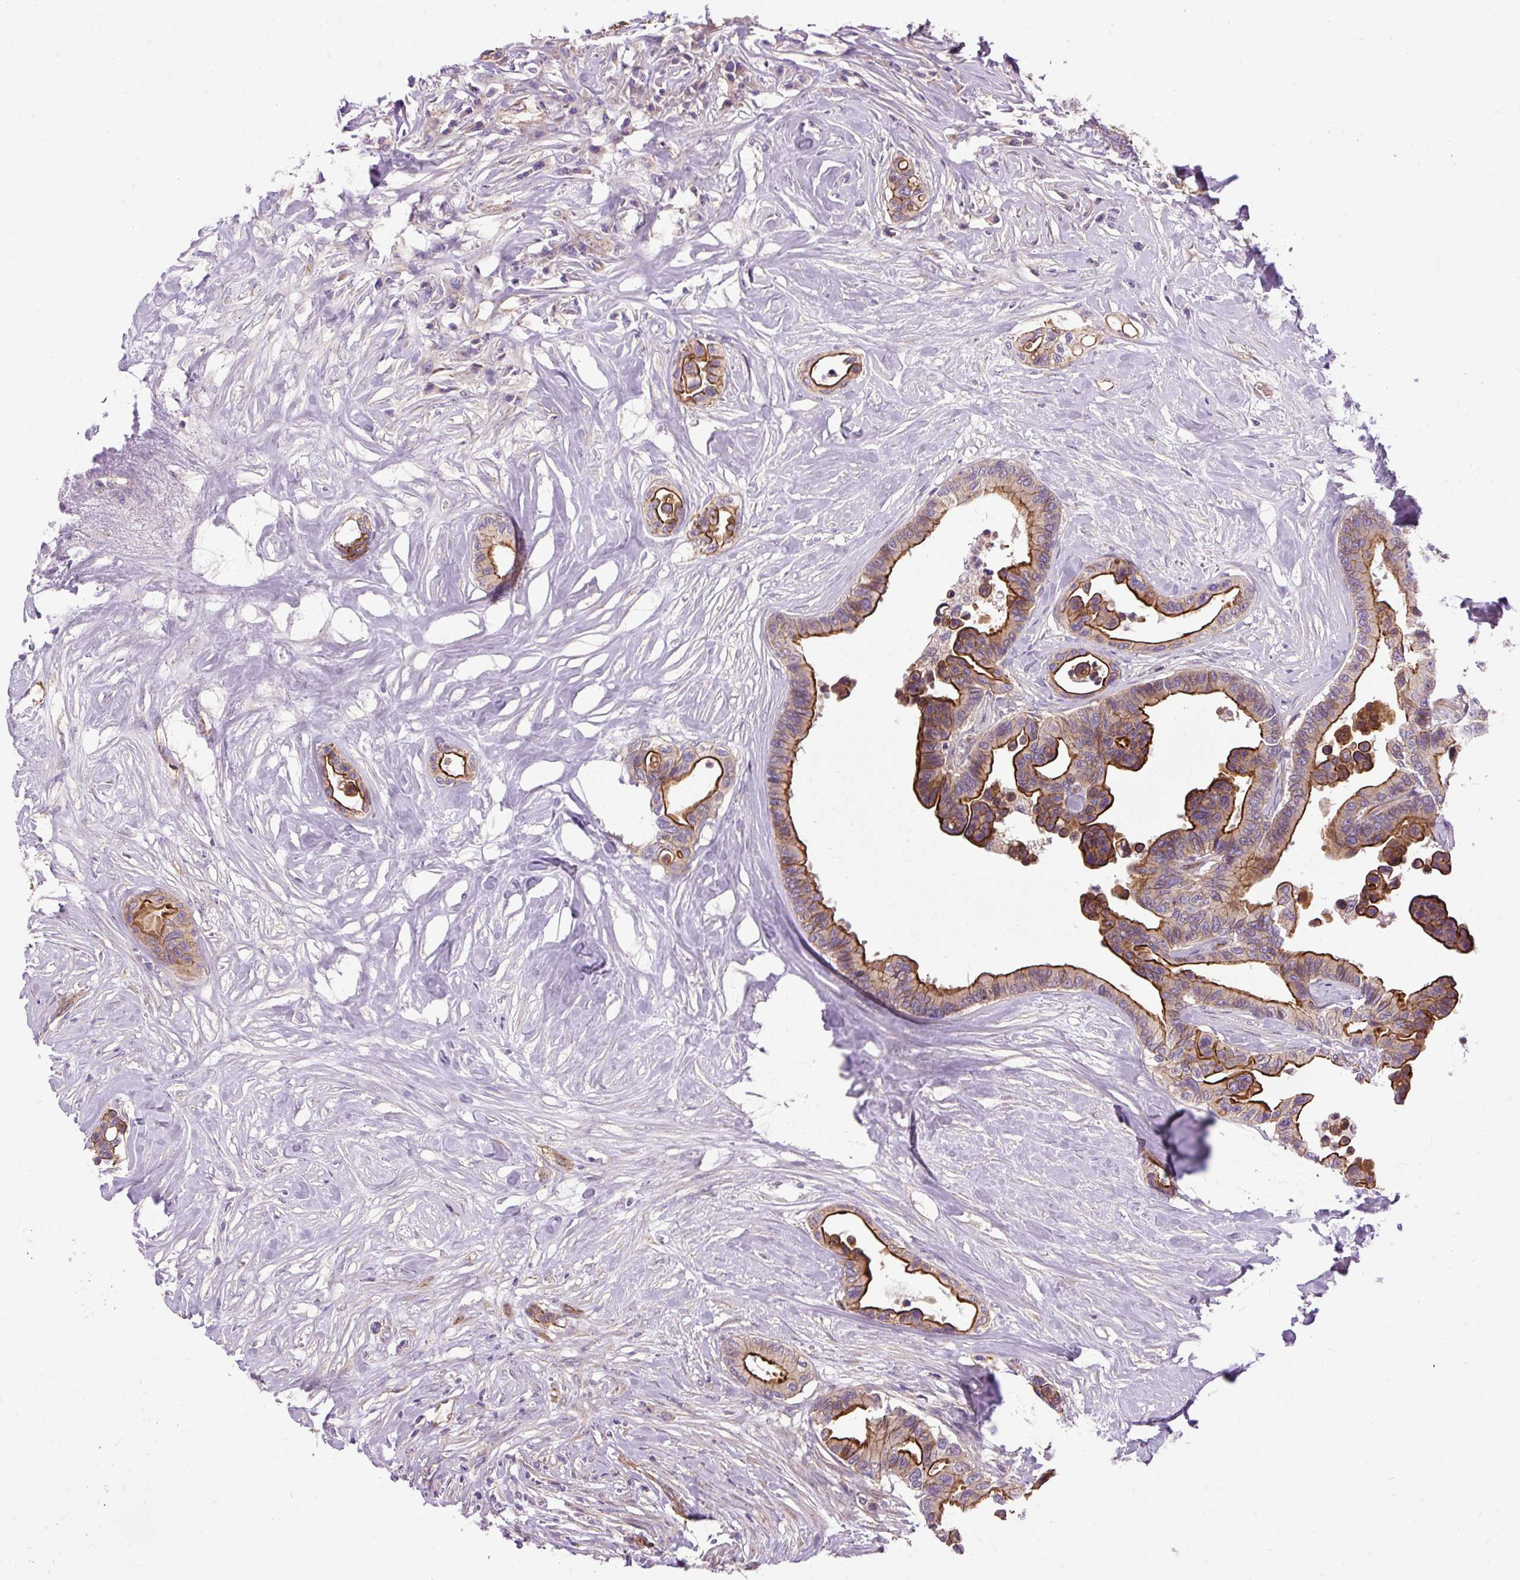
{"staining": {"intensity": "strong", "quantity": ">75%", "location": "cytoplasmic/membranous"}, "tissue": "colorectal cancer", "cell_type": "Tumor cells", "image_type": "cancer", "snomed": [{"axis": "morphology", "description": "Normal tissue, NOS"}, {"axis": "morphology", "description": "Adenocarcinoma, NOS"}, {"axis": "topography", "description": "Colon"}], "caption": "Immunohistochemistry photomicrograph of human colorectal adenocarcinoma stained for a protein (brown), which exhibits high levels of strong cytoplasmic/membranous staining in about >75% of tumor cells.", "gene": "CCDC93", "patient": {"sex": "male", "age": 82}}